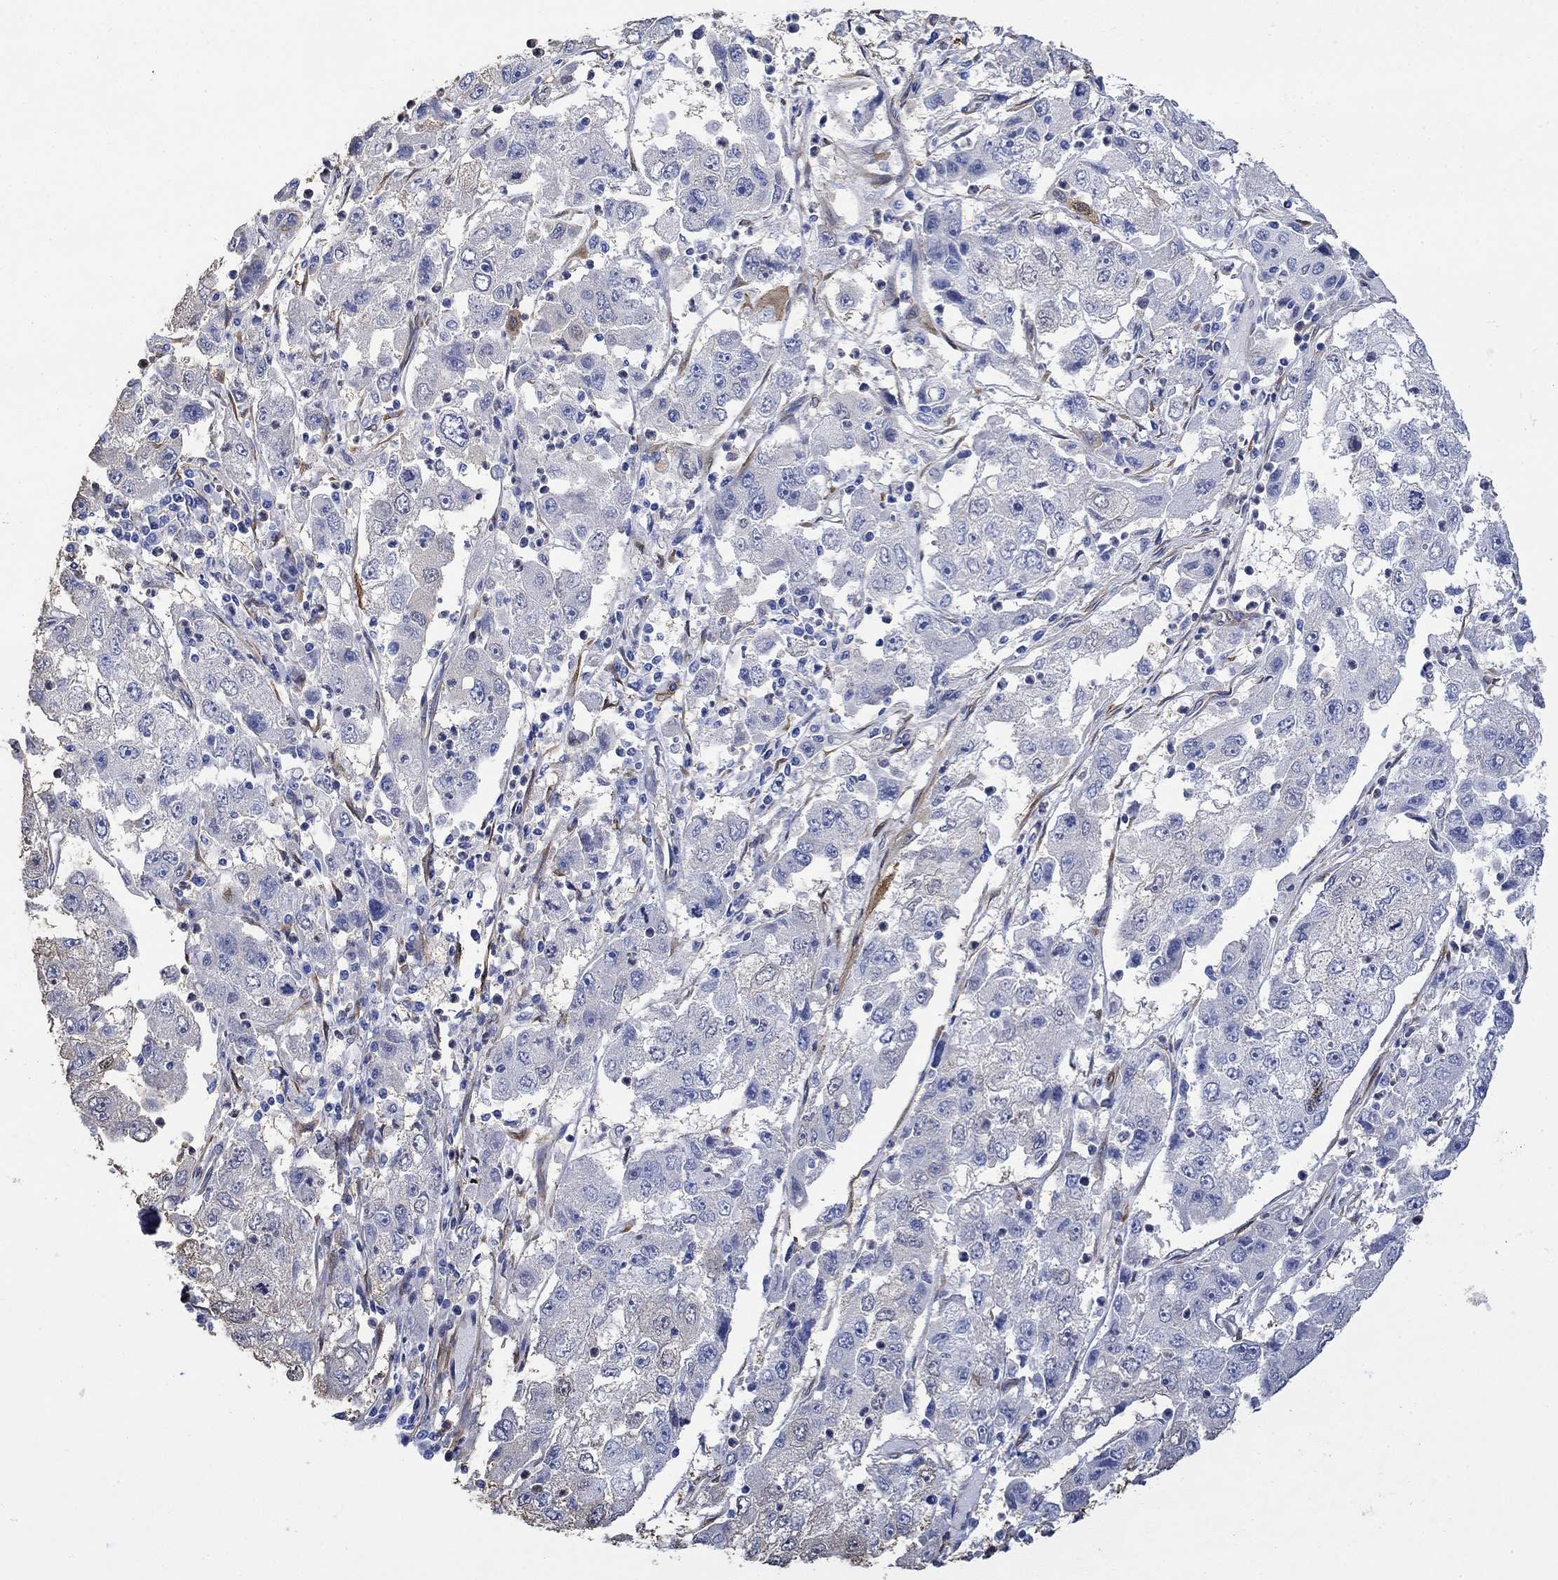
{"staining": {"intensity": "negative", "quantity": "none", "location": "none"}, "tissue": "cervical cancer", "cell_type": "Tumor cells", "image_type": "cancer", "snomed": [{"axis": "morphology", "description": "Squamous cell carcinoma, NOS"}, {"axis": "topography", "description": "Cervix"}], "caption": "The photomicrograph shows no staining of tumor cells in cervical cancer.", "gene": "TGM2", "patient": {"sex": "female", "age": 36}}